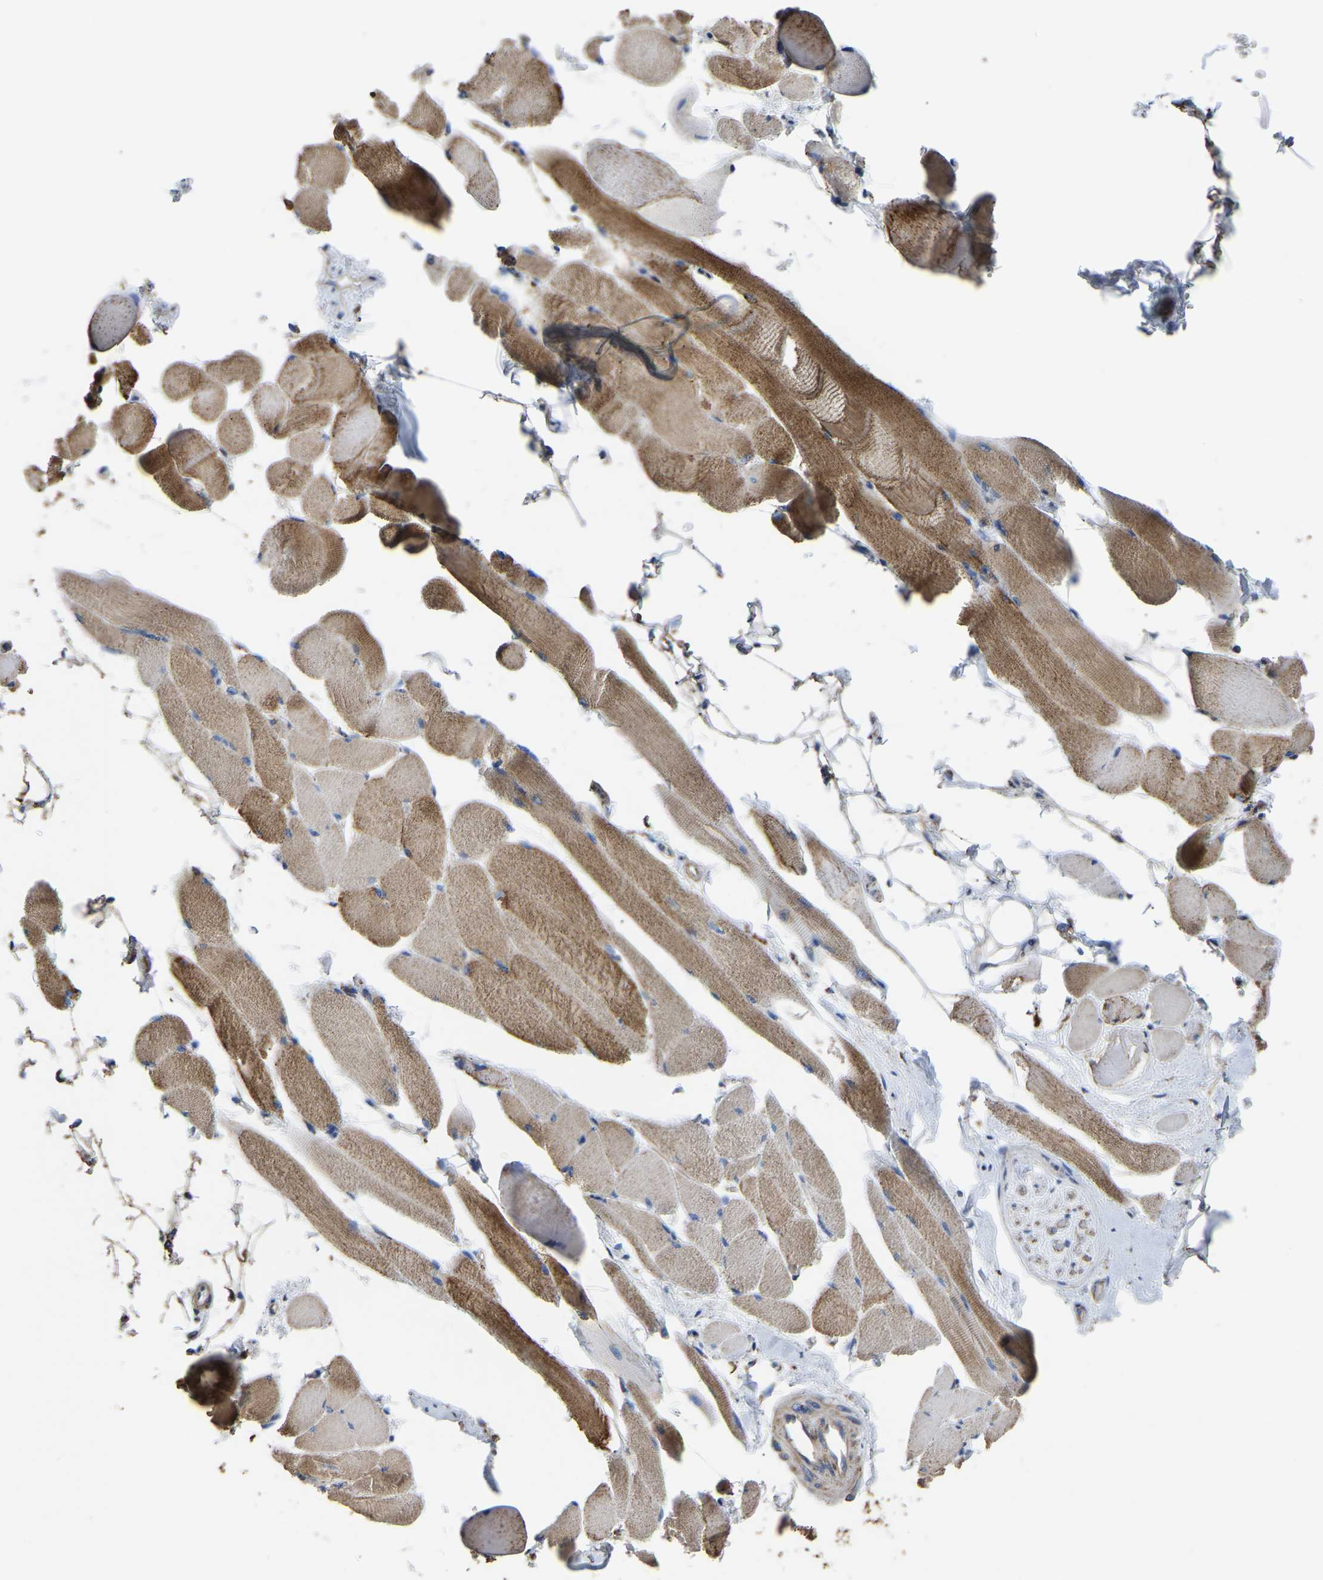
{"staining": {"intensity": "moderate", "quantity": "25%-75%", "location": "cytoplasmic/membranous"}, "tissue": "skeletal muscle", "cell_type": "Myocytes", "image_type": "normal", "snomed": [{"axis": "morphology", "description": "Normal tissue, NOS"}, {"axis": "topography", "description": "Skeletal muscle"}, {"axis": "topography", "description": "Peripheral nerve tissue"}], "caption": "Immunohistochemistry image of benign human skeletal muscle stained for a protein (brown), which demonstrates medium levels of moderate cytoplasmic/membranous expression in about 25%-75% of myocytes.", "gene": "ETFA", "patient": {"sex": "female", "age": 84}}